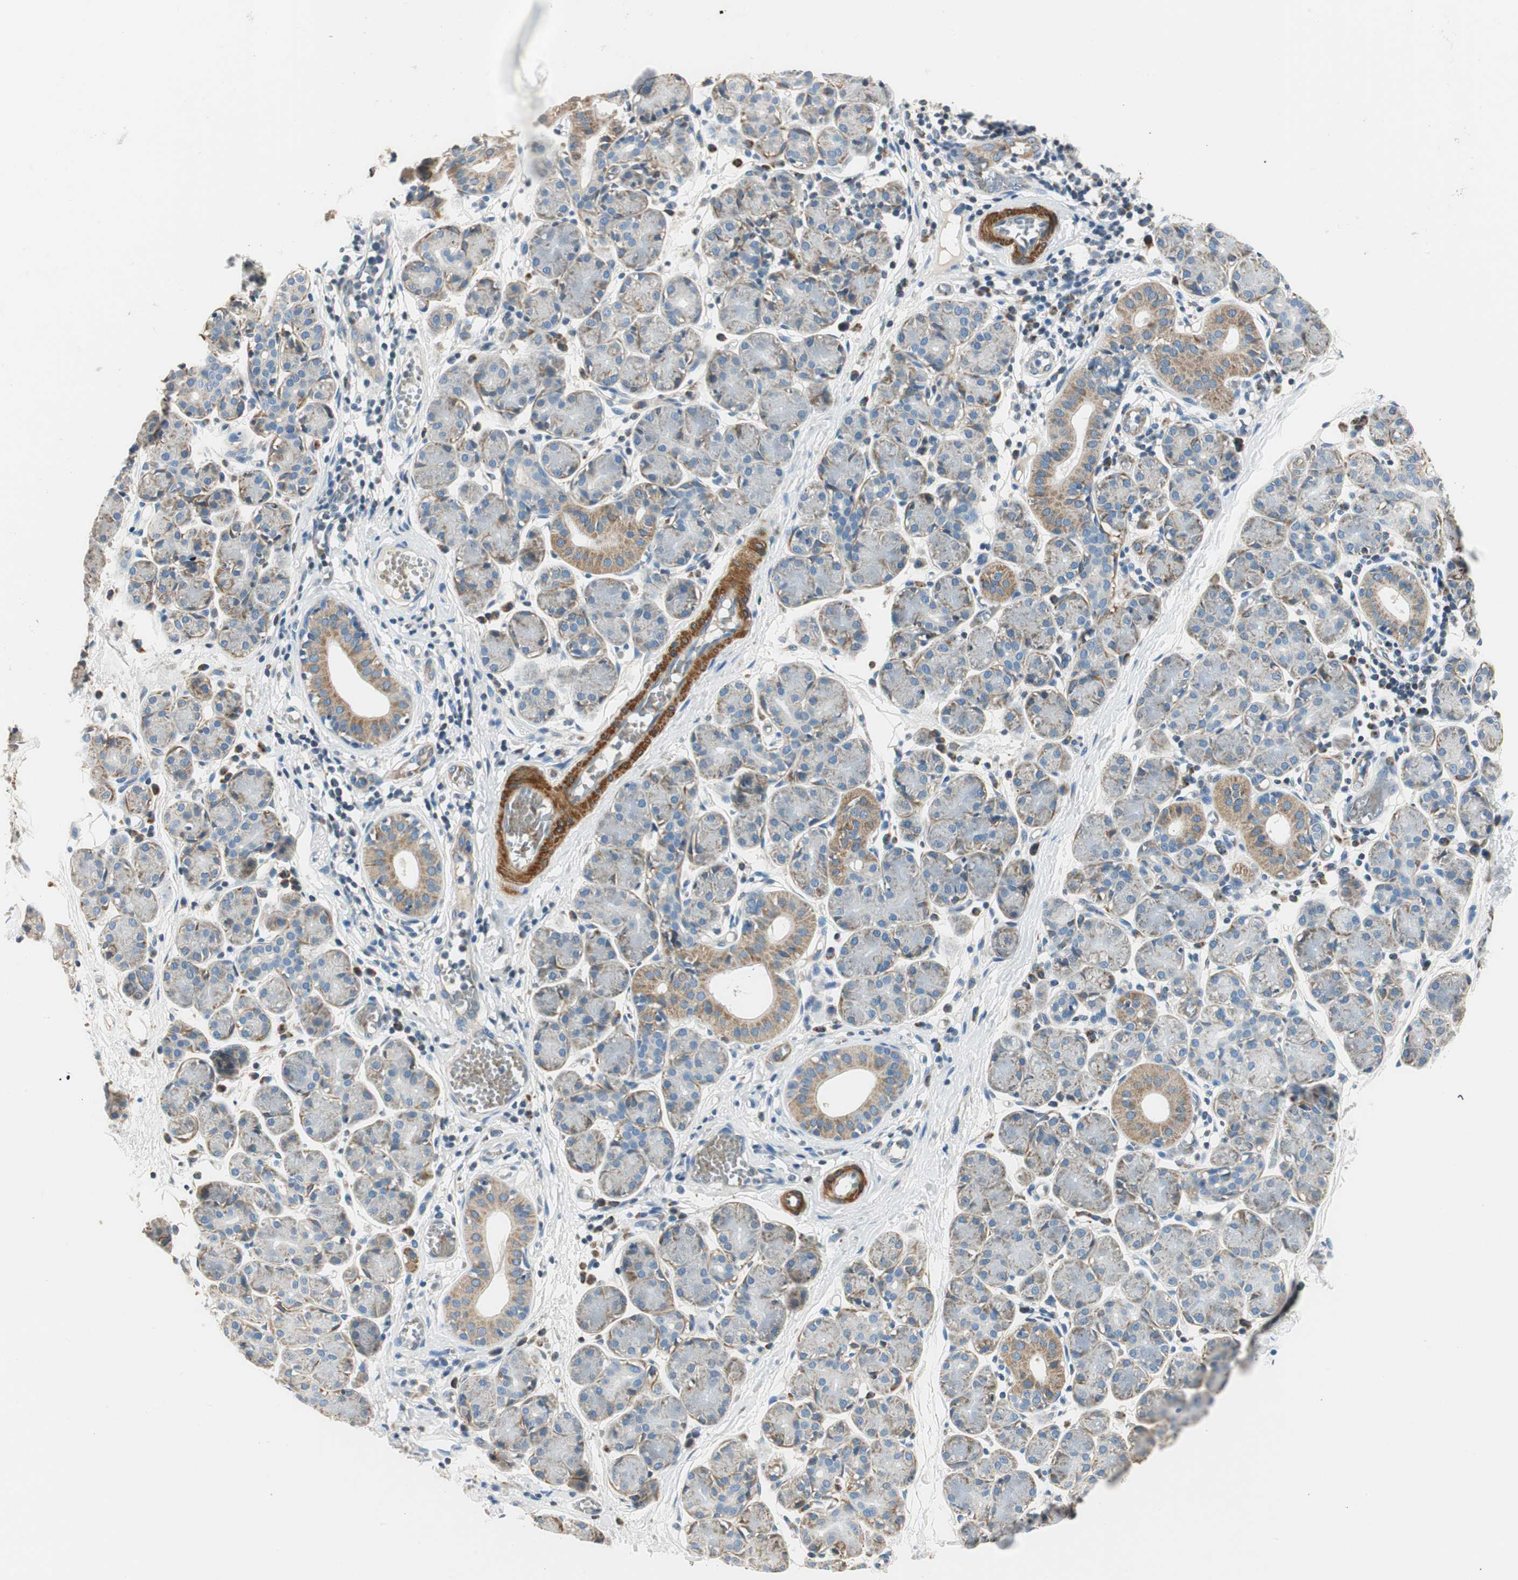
{"staining": {"intensity": "moderate", "quantity": "25%-75%", "location": "cytoplasmic/membranous"}, "tissue": "salivary gland", "cell_type": "Glandular cells", "image_type": "normal", "snomed": [{"axis": "morphology", "description": "Normal tissue, NOS"}, {"axis": "morphology", "description": "Inflammation, NOS"}, {"axis": "topography", "description": "Lymph node"}, {"axis": "topography", "description": "Salivary gland"}], "caption": "Protein staining shows moderate cytoplasmic/membranous expression in approximately 25%-75% of glandular cells in unremarkable salivary gland. The protein is shown in brown color, while the nuclei are stained blue.", "gene": "RORB", "patient": {"sex": "male", "age": 3}}